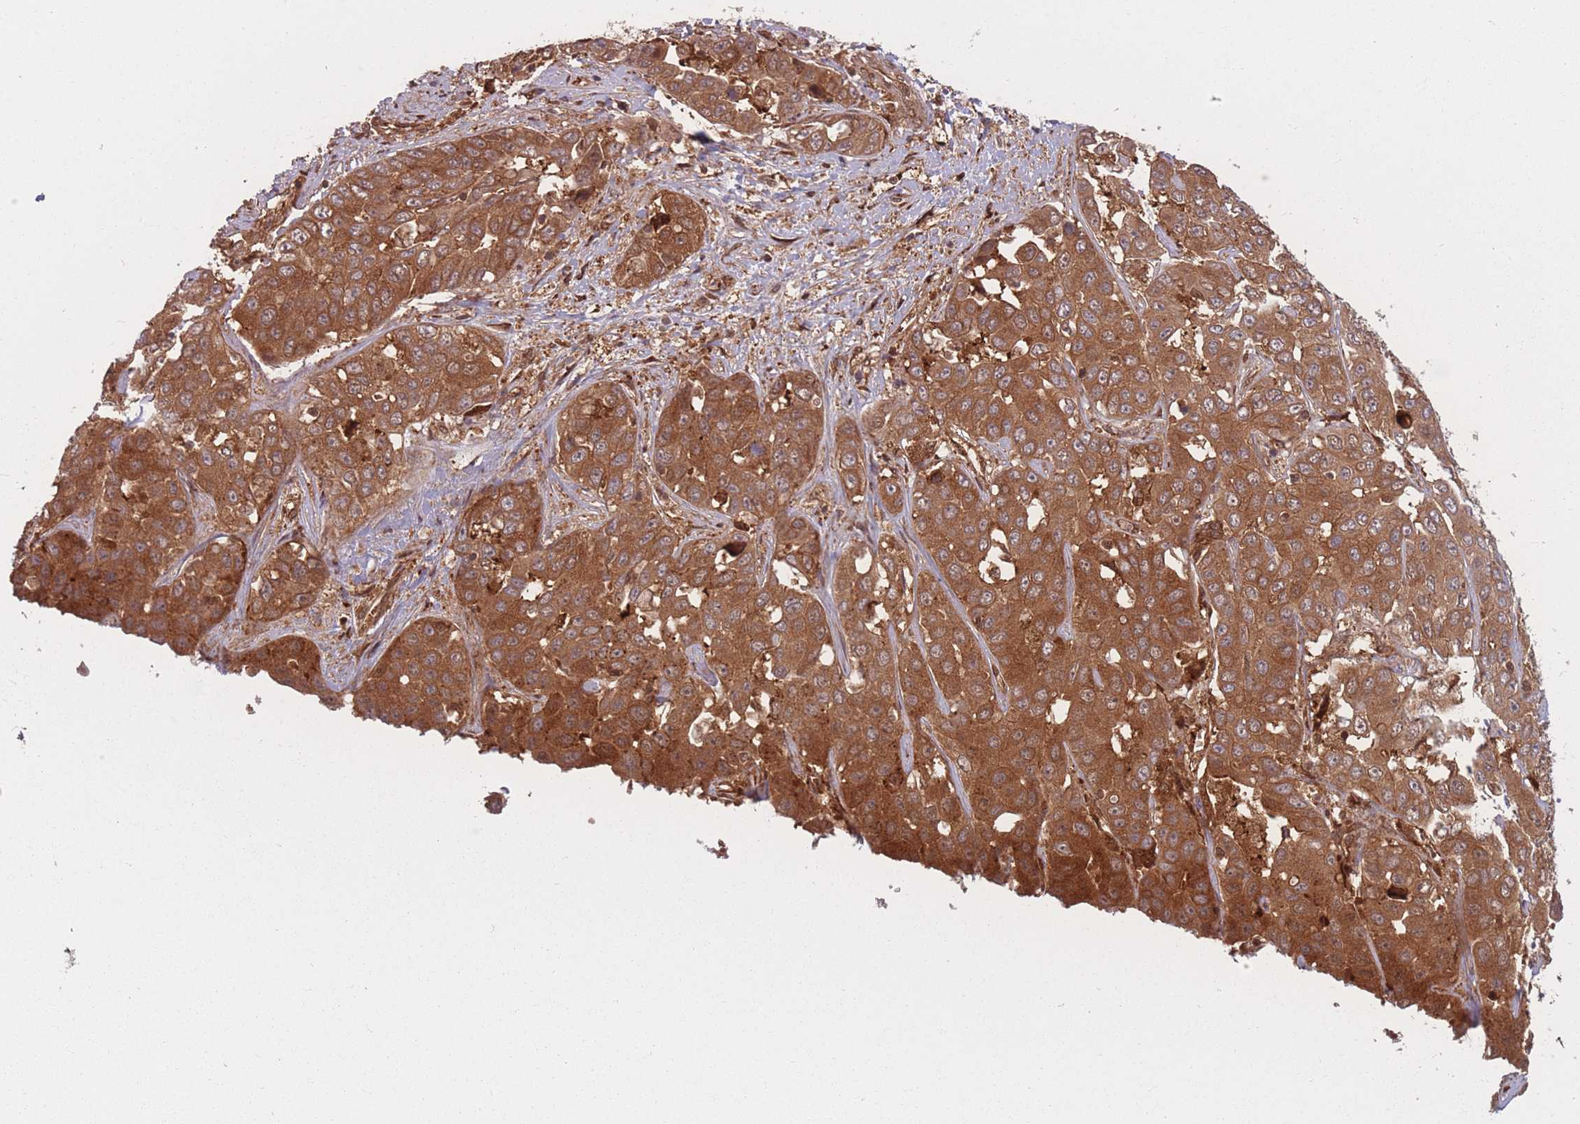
{"staining": {"intensity": "strong", "quantity": ">75%", "location": "cytoplasmic/membranous"}, "tissue": "liver cancer", "cell_type": "Tumor cells", "image_type": "cancer", "snomed": [{"axis": "morphology", "description": "Cholangiocarcinoma"}, {"axis": "topography", "description": "Liver"}], "caption": "Immunohistochemistry (IHC) (DAB) staining of human liver cancer displays strong cytoplasmic/membranous protein expression in about >75% of tumor cells.", "gene": "PODXL2", "patient": {"sex": "female", "age": 52}}